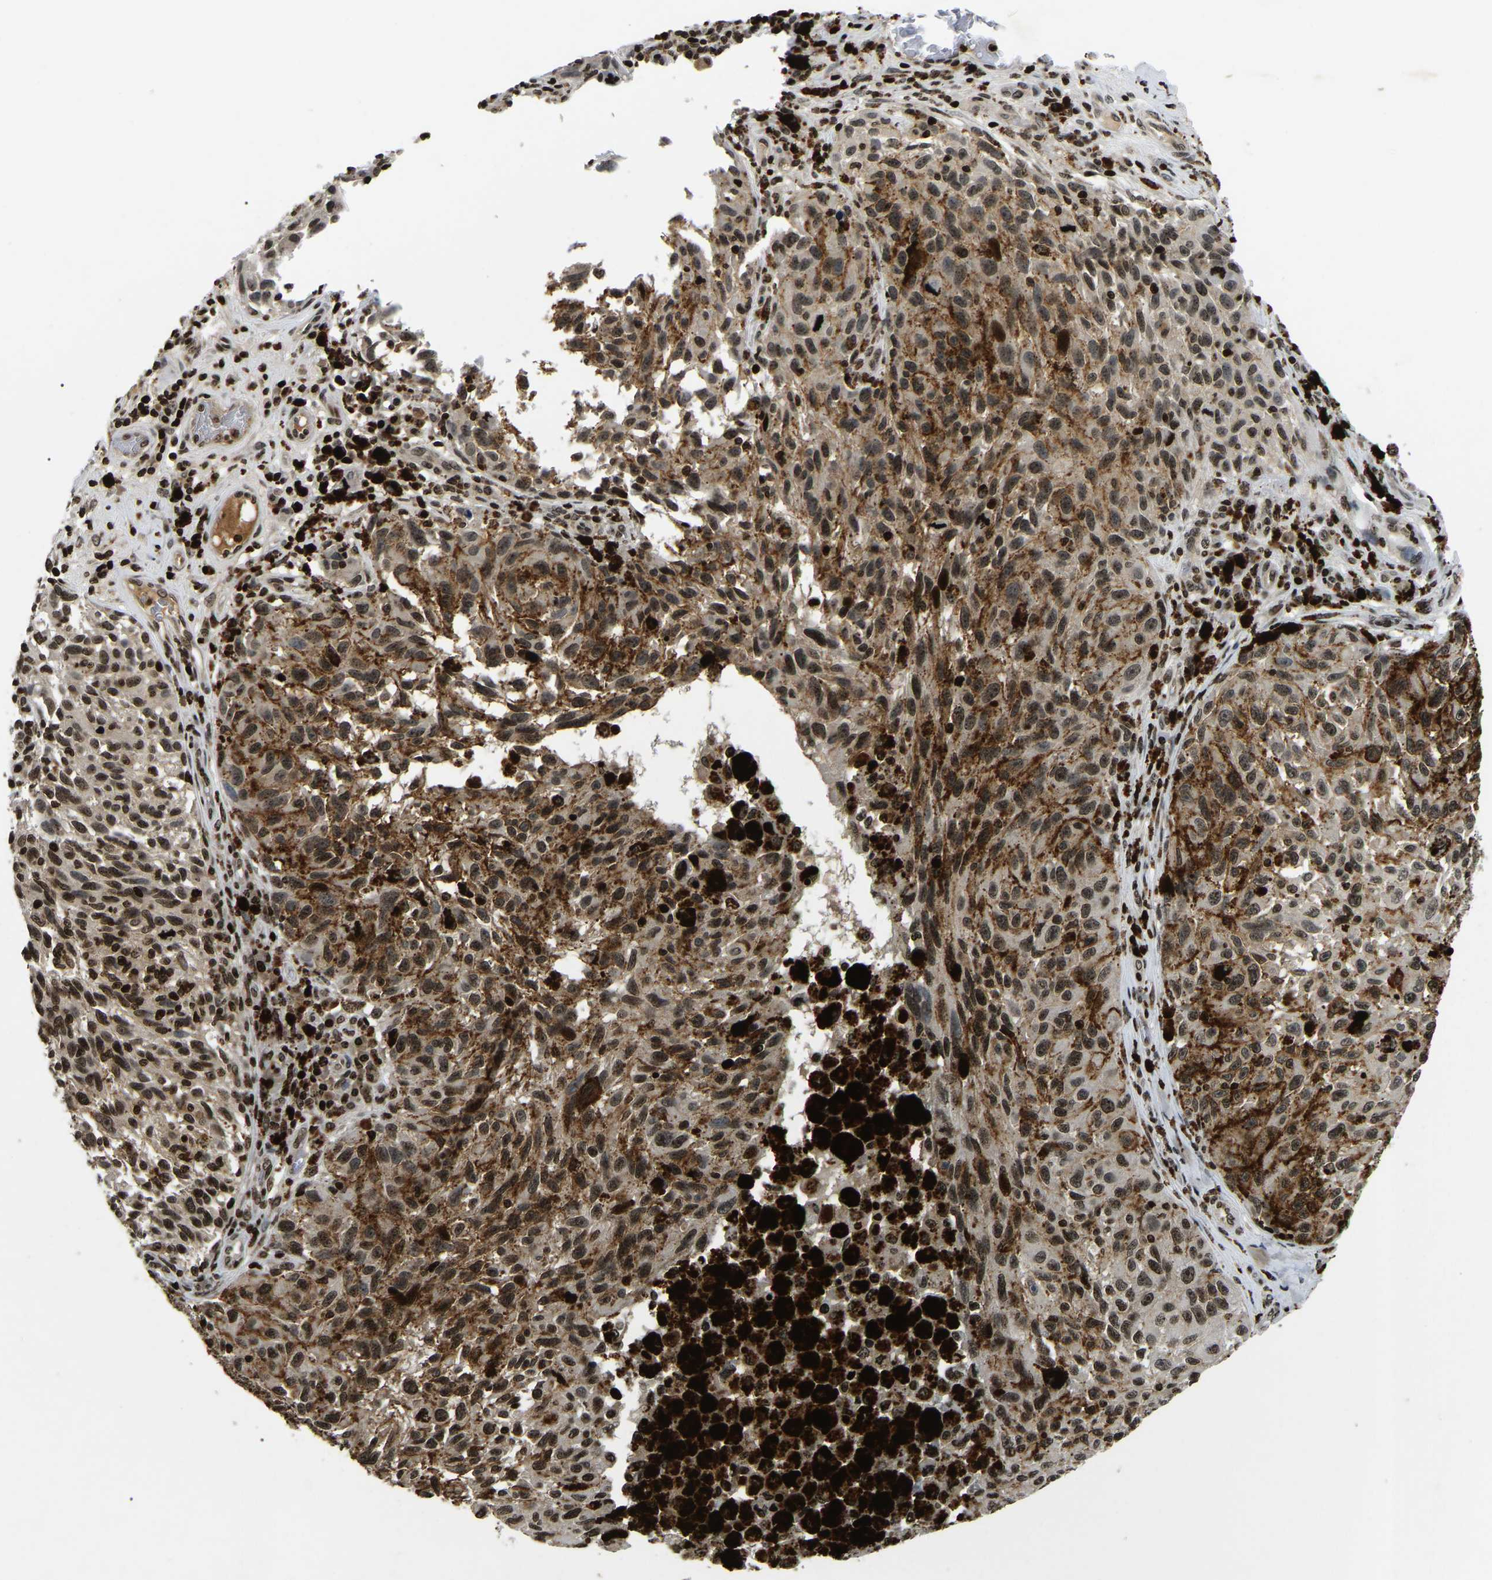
{"staining": {"intensity": "moderate", "quantity": ">75%", "location": "nuclear"}, "tissue": "melanoma", "cell_type": "Tumor cells", "image_type": "cancer", "snomed": [{"axis": "morphology", "description": "Malignant melanoma, NOS"}, {"axis": "topography", "description": "Skin"}], "caption": "Moderate nuclear protein expression is identified in about >75% of tumor cells in melanoma. The staining was performed using DAB (3,3'-diaminobenzidine) to visualize the protein expression in brown, while the nuclei were stained in blue with hematoxylin (Magnification: 20x).", "gene": "LRRC61", "patient": {"sex": "female", "age": 73}}